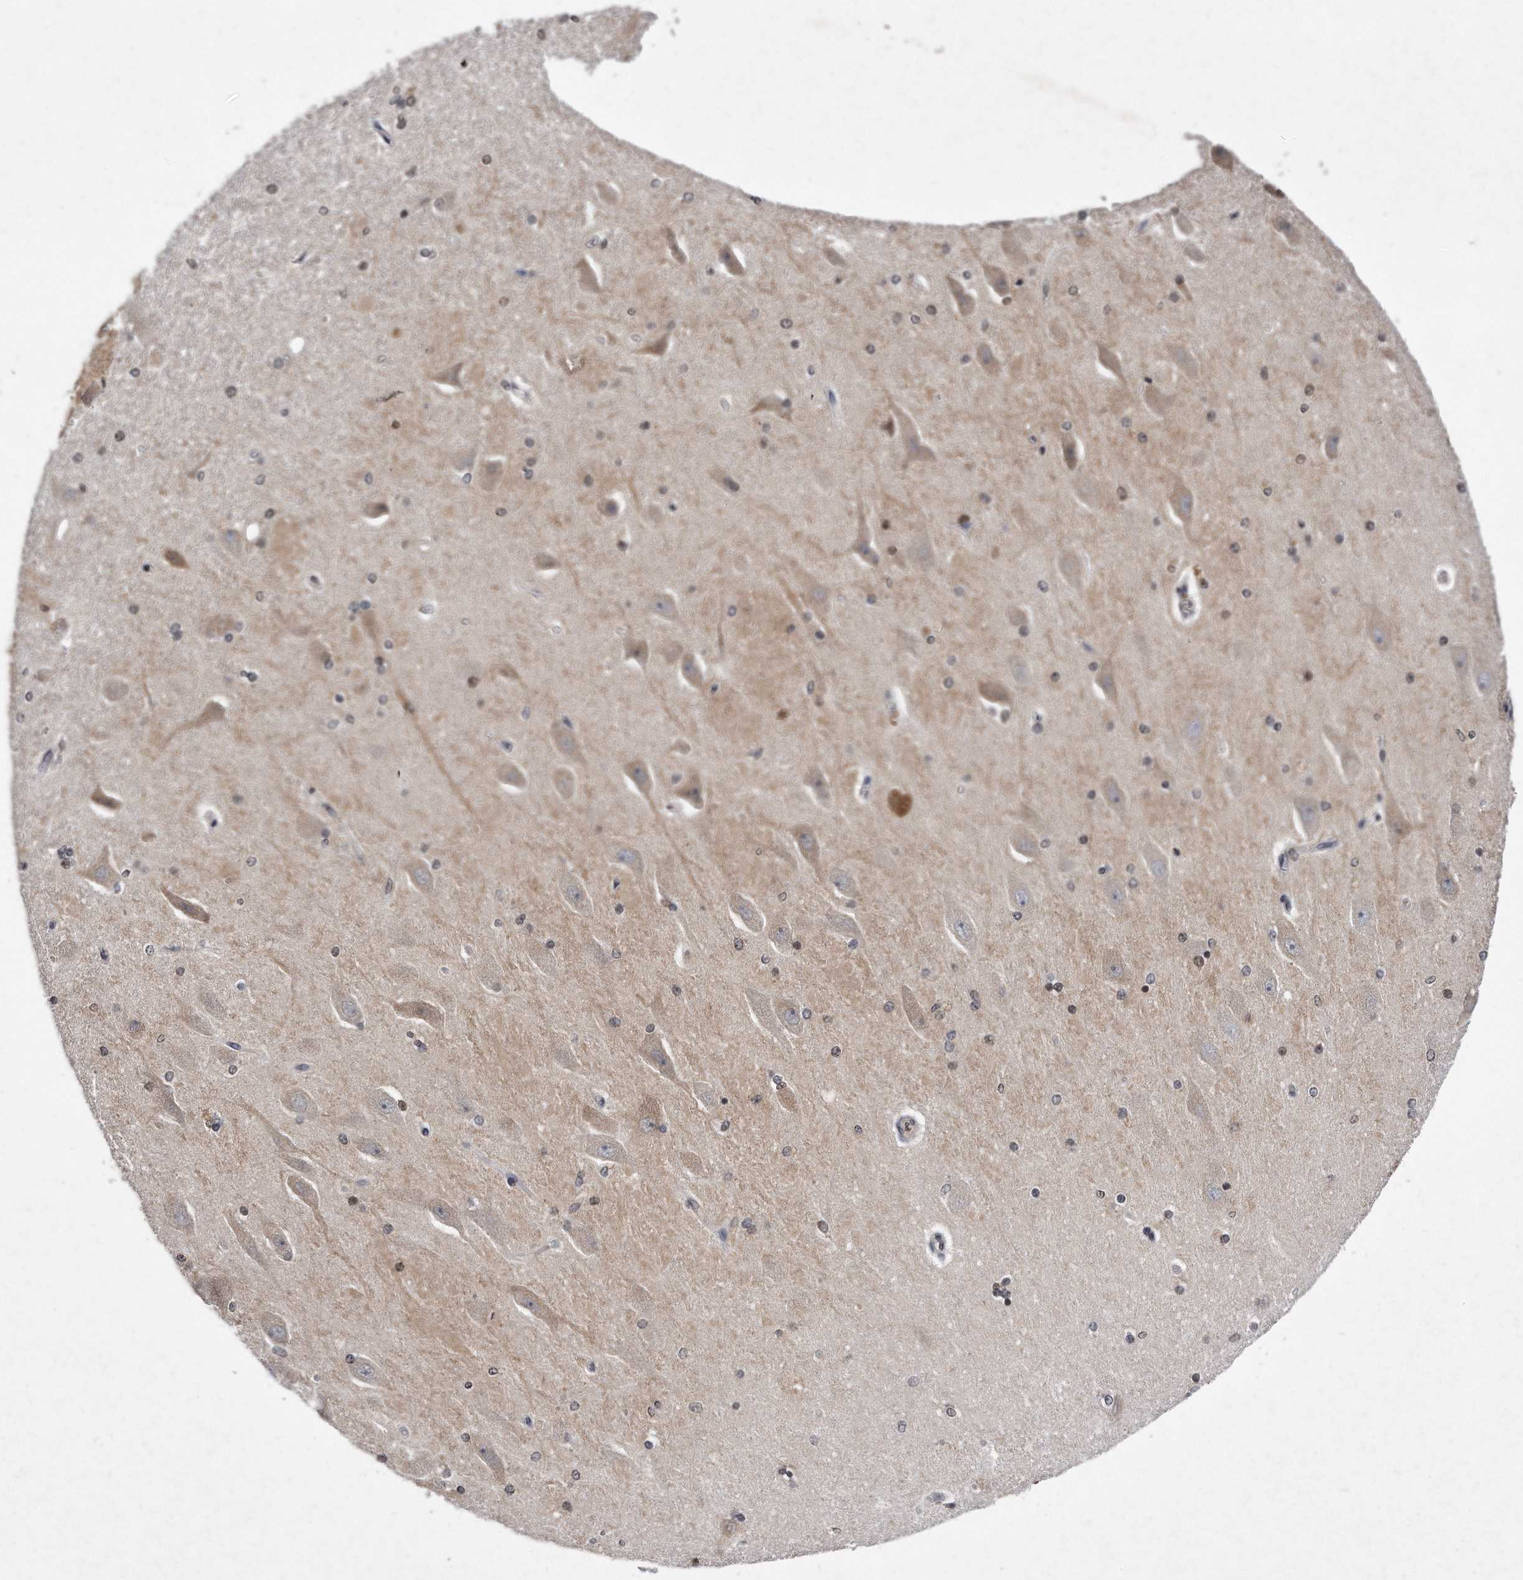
{"staining": {"intensity": "strong", "quantity": "<25%", "location": "nuclear"}, "tissue": "hippocampus", "cell_type": "Glial cells", "image_type": "normal", "snomed": [{"axis": "morphology", "description": "Normal tissue, NOS"}, {"axis": "topography", "description": "Hippocampus"}], "caption": "Immunohistochemistry (IHC) photomicrograph of normal human hippocampus stained for a protein (brown), which demonstrates medium levels of strong nuclear positivity in about <25% of glial cells.", "gene": "DAB1", "patient": {"sex": "female", "age": 54}}